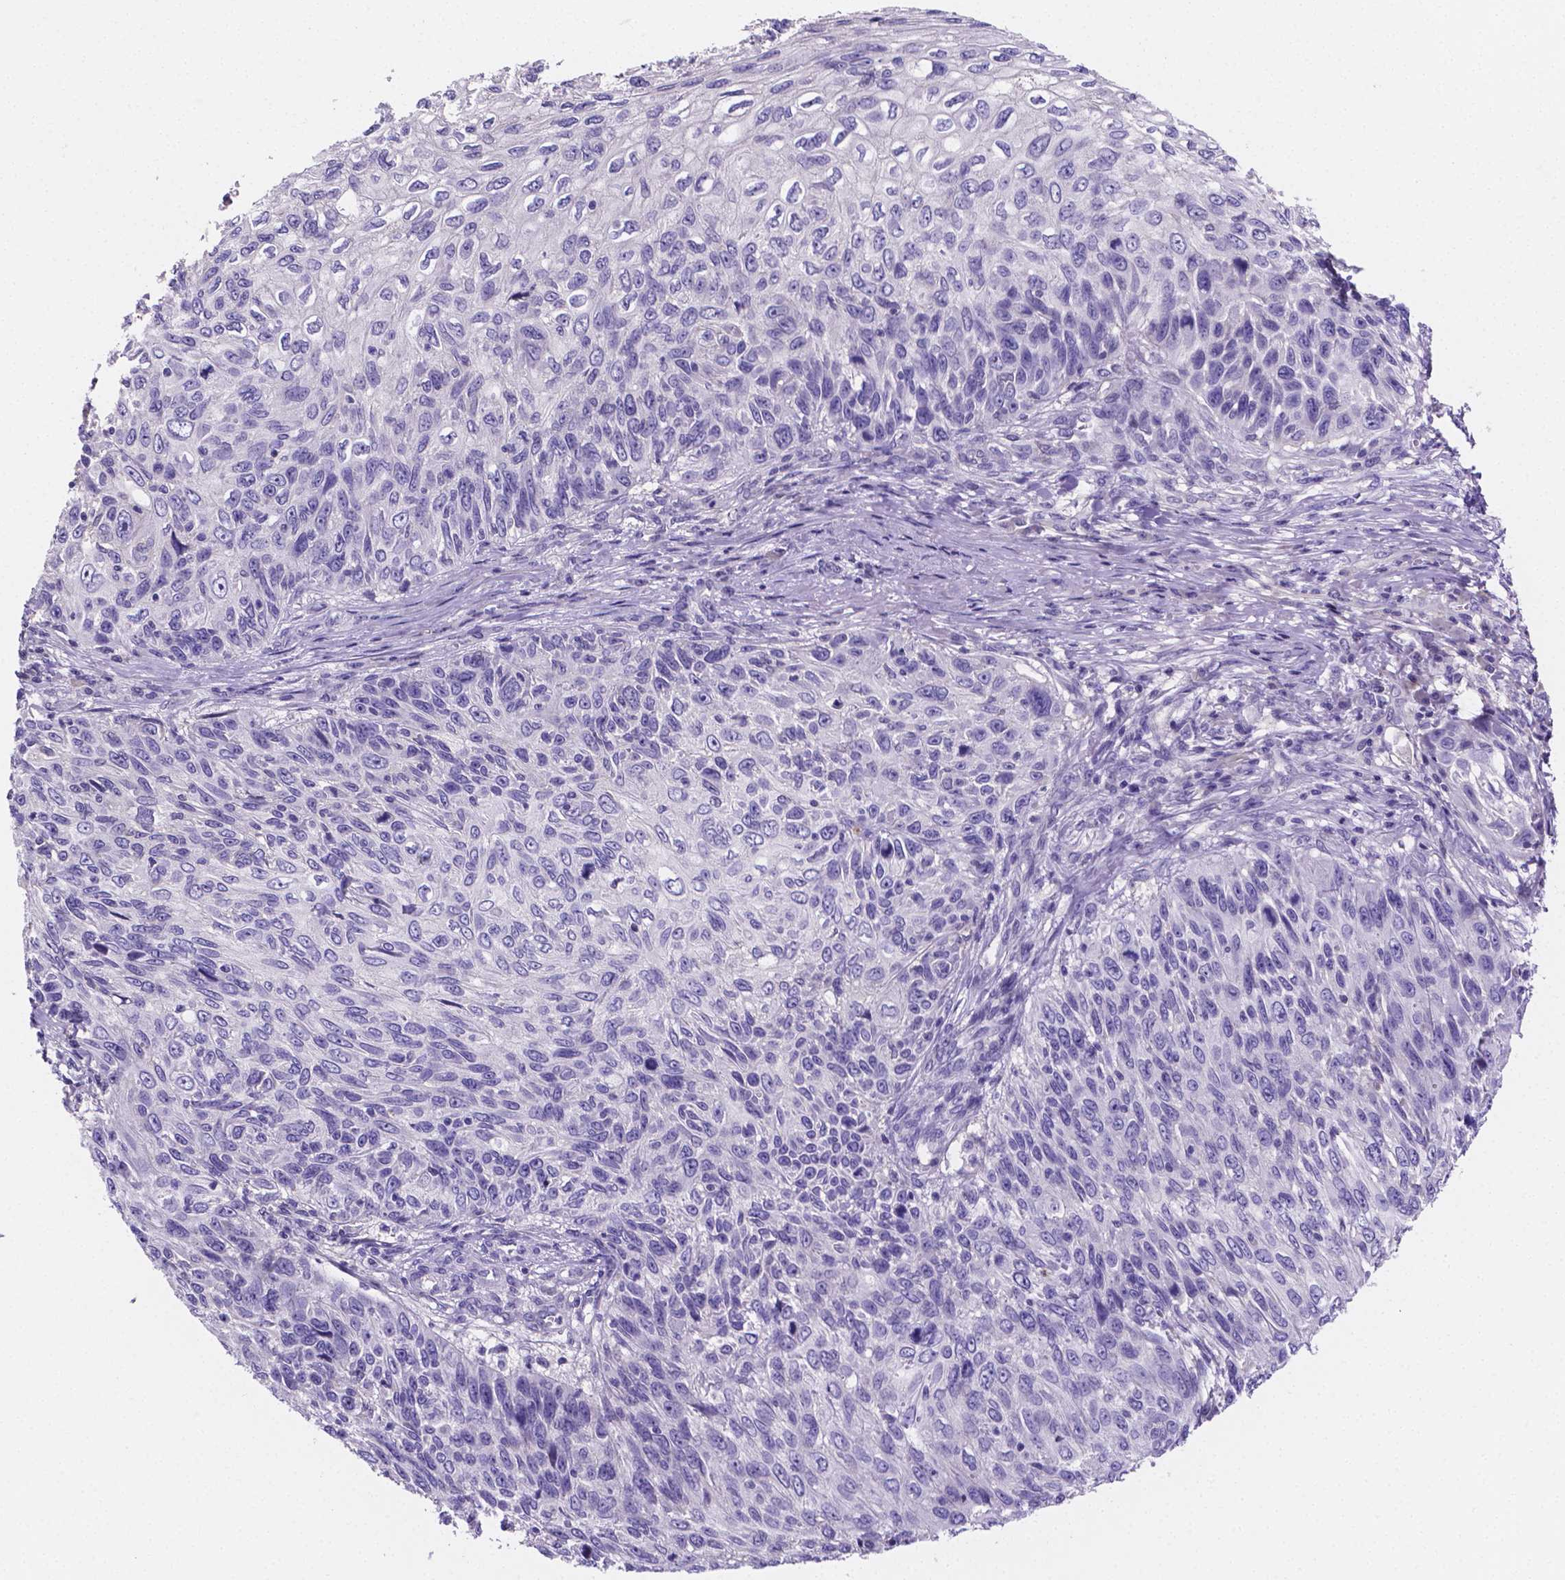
{"staining": {"intensity": "negative", "quantity": "none", "location": "none"}, "tissue": "skin cancer", "cell_type": "Tumor cells", "image_type": "cancer", "snomed": [{"axis": "morphology", "description": "Squamous cell carcinoma, NOS"}, {"axis": "topography", "description": "Skin"}], "caption": "Skin squamous cell carcinoma was stained to show a protein in brown. There is no significant staining in tumor cells. (Immunohistochemistry (ihc), brightfield microscopy, high magnification).", "gene": "NRGN", "patient": {"sex": "male", "age": 92}}